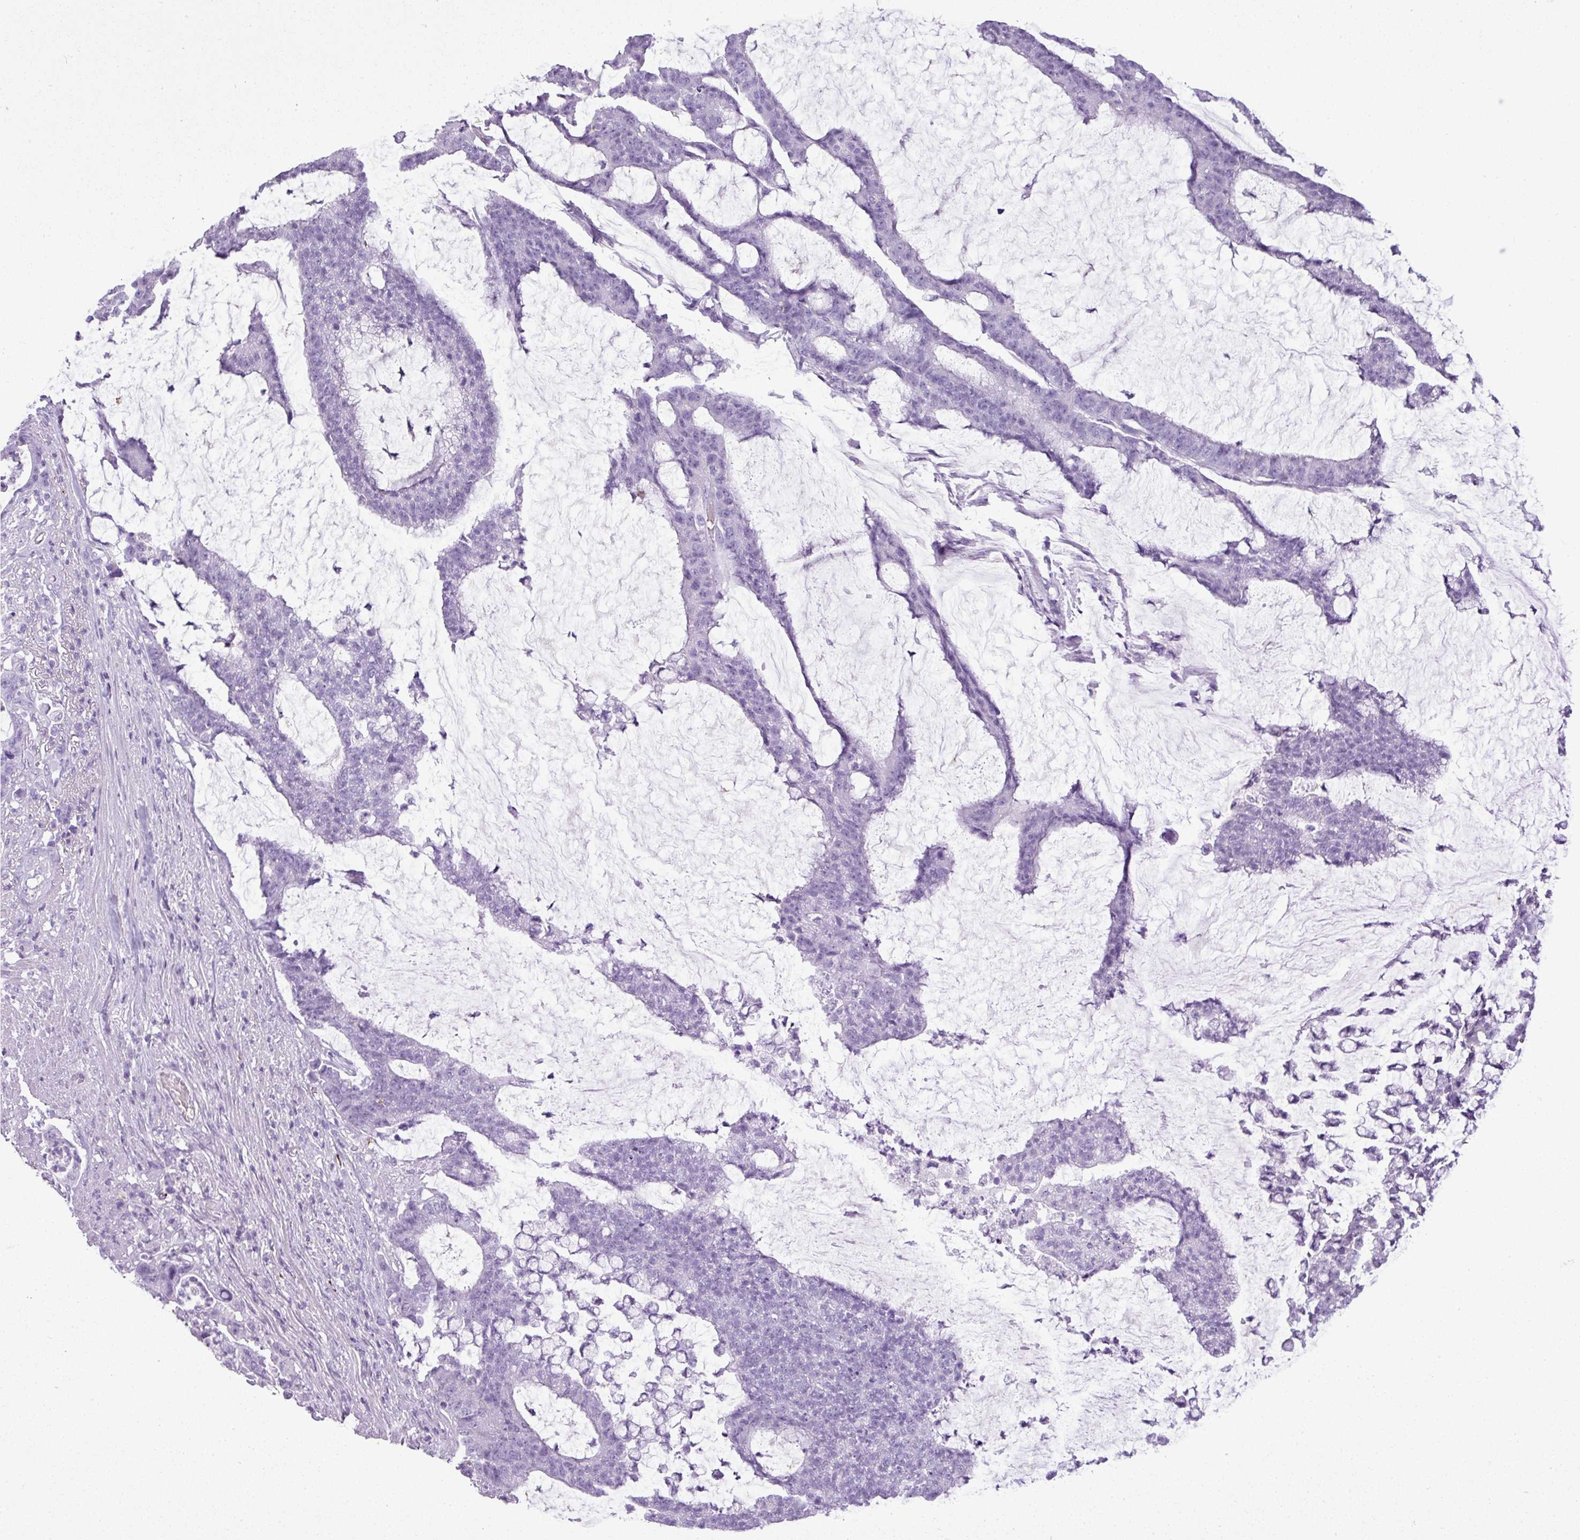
{"staining": {"intensity": "negative", "quantity": "none", "location": "none"}, "tissue": "colorectal cancer", "cell_type": "Tumor cells", "image_type": "cancer", "snomed": [{"axis": "morphology", "description": "Adenocarcinoma, NOS"}, {"axis": "topography", "description": "Colon"}], "caption": "DAB immunohistochemical staining of human colorectal cancer (adenocarcinoma) displays no significant staining in tumor cells.", "gene": "RBMXL2", "patient": {"sex": "female", "age": 84}}